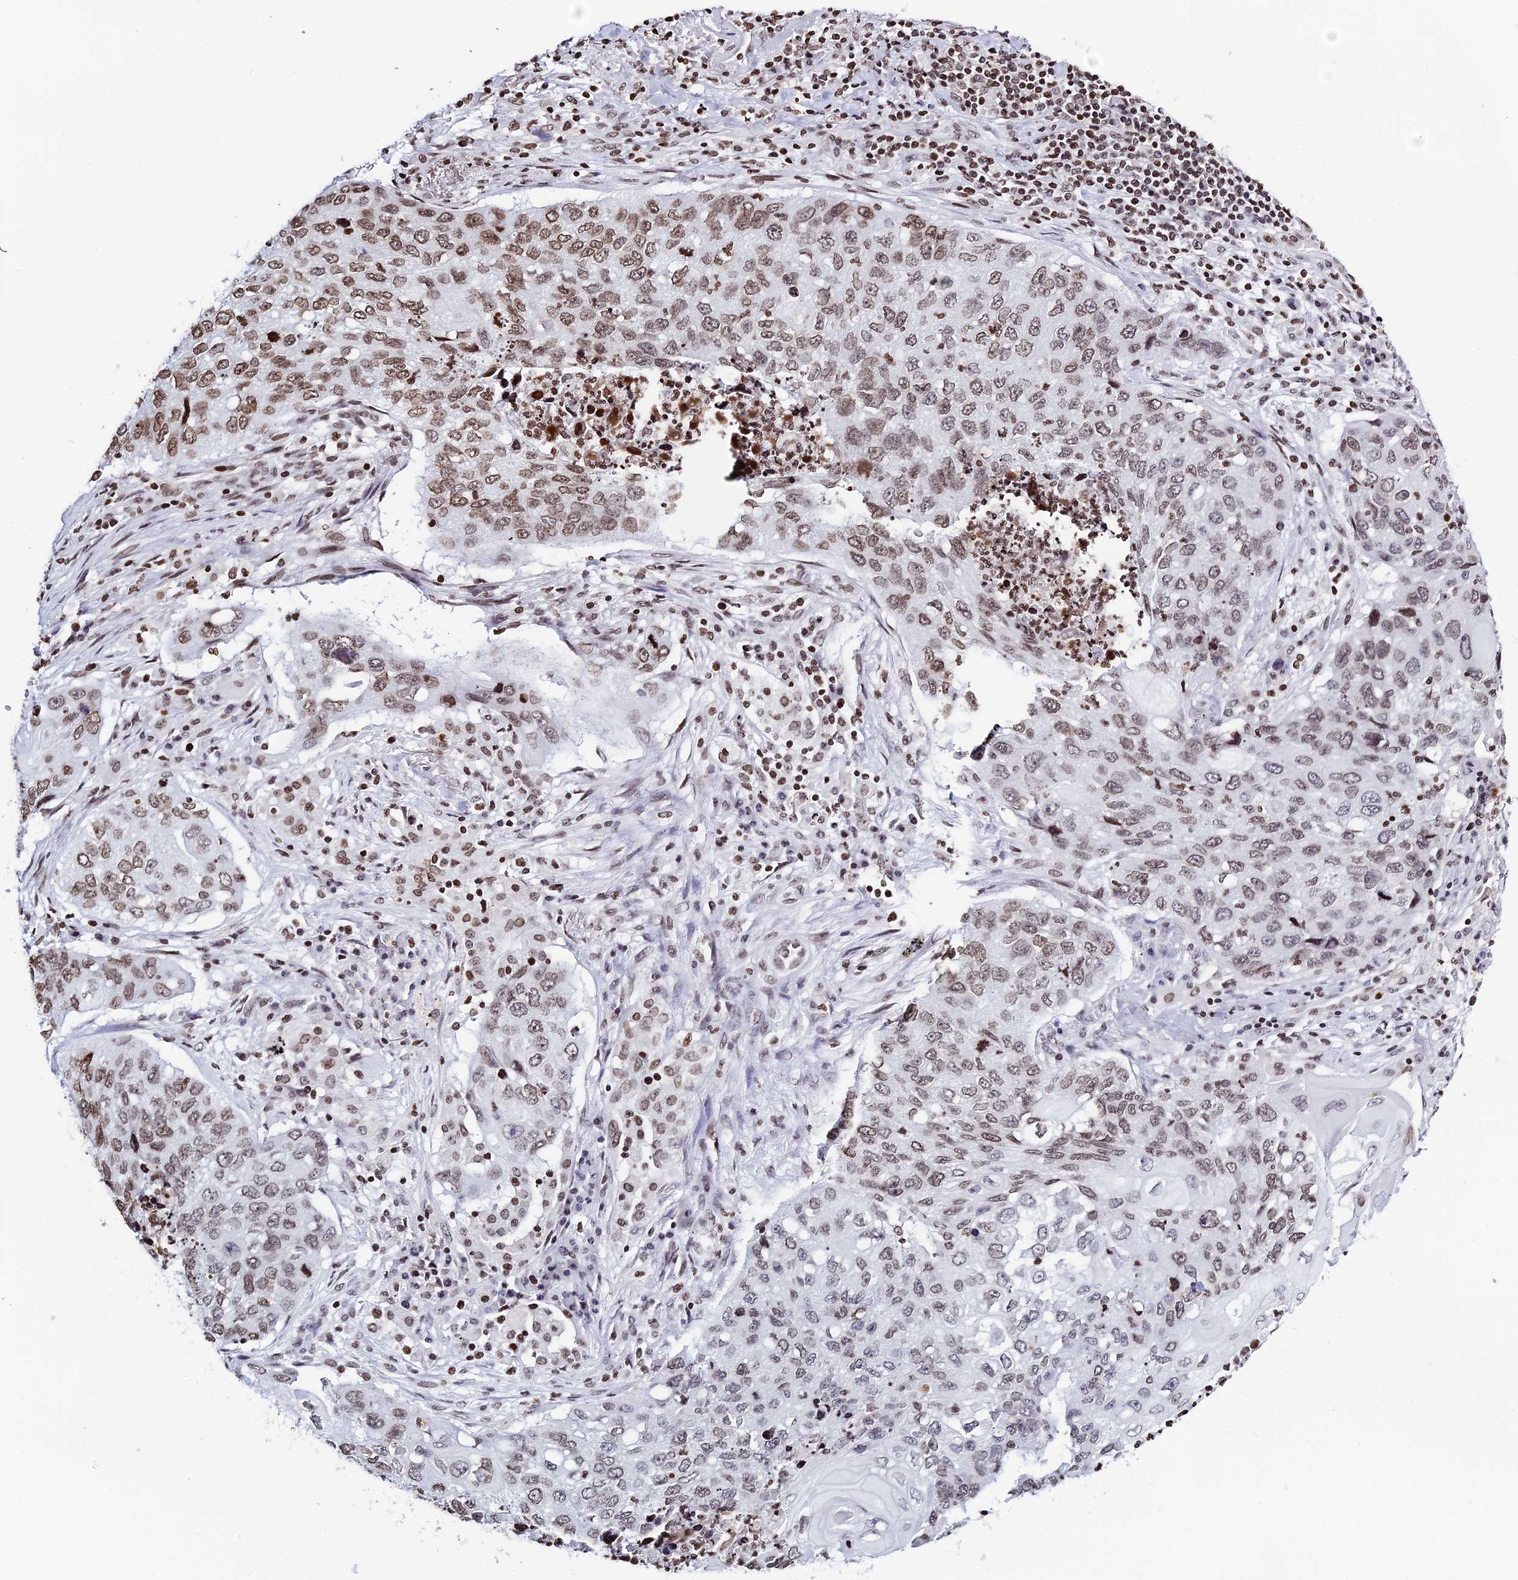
{"staining": {"intensity": "moderate", "quantity": ">75%", "location": "nuclear"}, "tissue": "lung cancer", "cell_type": "Tumor cells", "image_type": "cancer", "snomed": [{"axis": "morphology", "description": "Squamous cell carcinoma, NOS"}, {"axis": "topography", "description": "Lung"}], "caption": "IHC micrograph of neoplastic tissue: human lung cancer stained using immunohistochemistry demonstrates medium levels of moderate protein expression localized specifically in the nuclear of tumor cells, appearing as a nuclear brown color.", "gene": "MACROH2A2", "patient": {"sex": "female", "age": 63}}